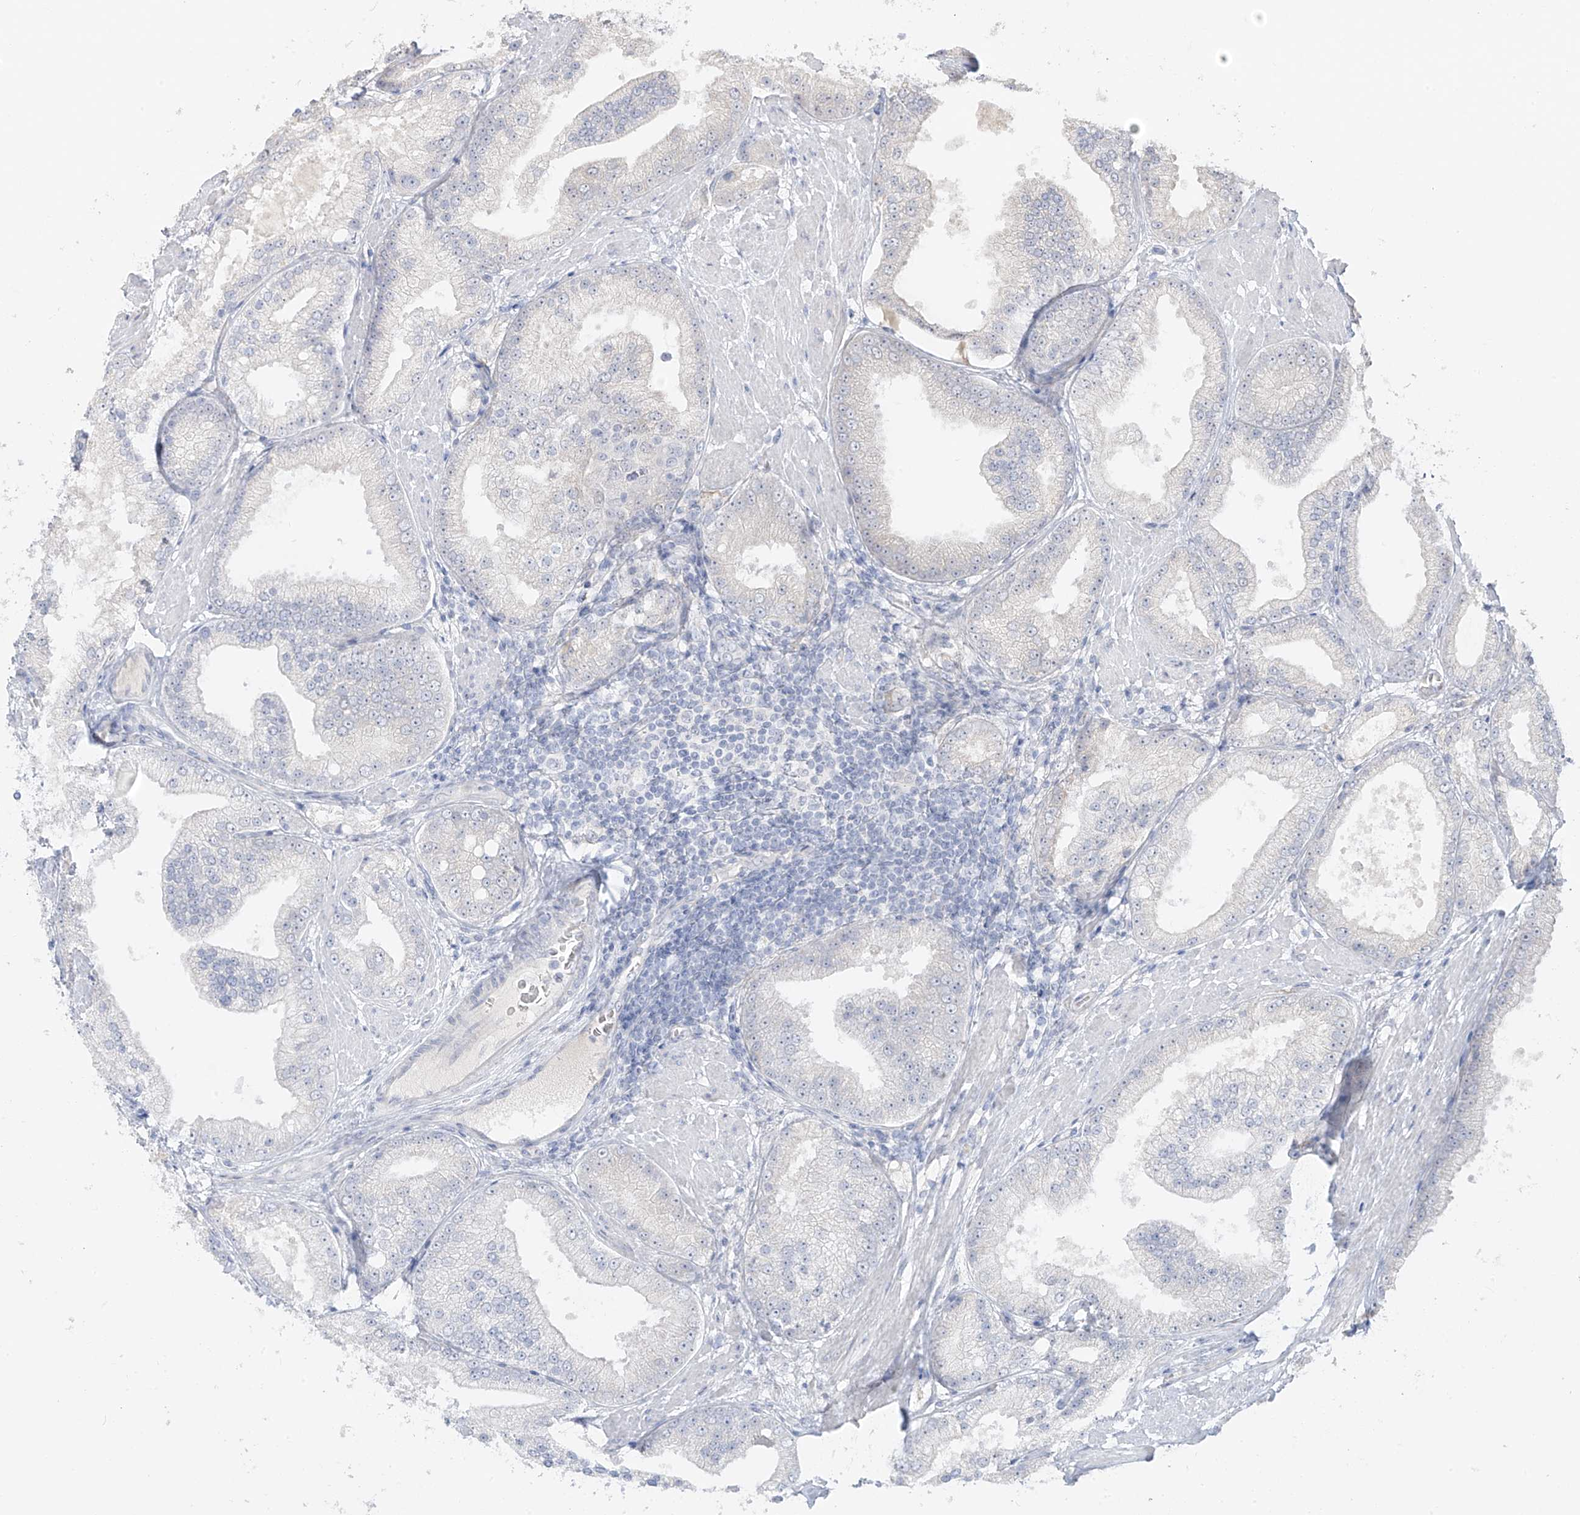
{"staining": {"intensity": "negative", "quantity": "none", "location": "none"}, "tissue": "prostate cancer", "cell_type": "Tumor cells", "image_type": "cancer", "snomed": [{"axis": "morphology", "description": "Adenocarcinoma, Low grade"}, {"axis": "topography", "description": "Prostate"}], "caption": "Immunohistochemistry (IHC) of adenocarcinoma (low-grade) (prostate) displays no staining in tumor cells.", "gene": "DCDC2", "patient": {"sex": "male", "age": 67}}